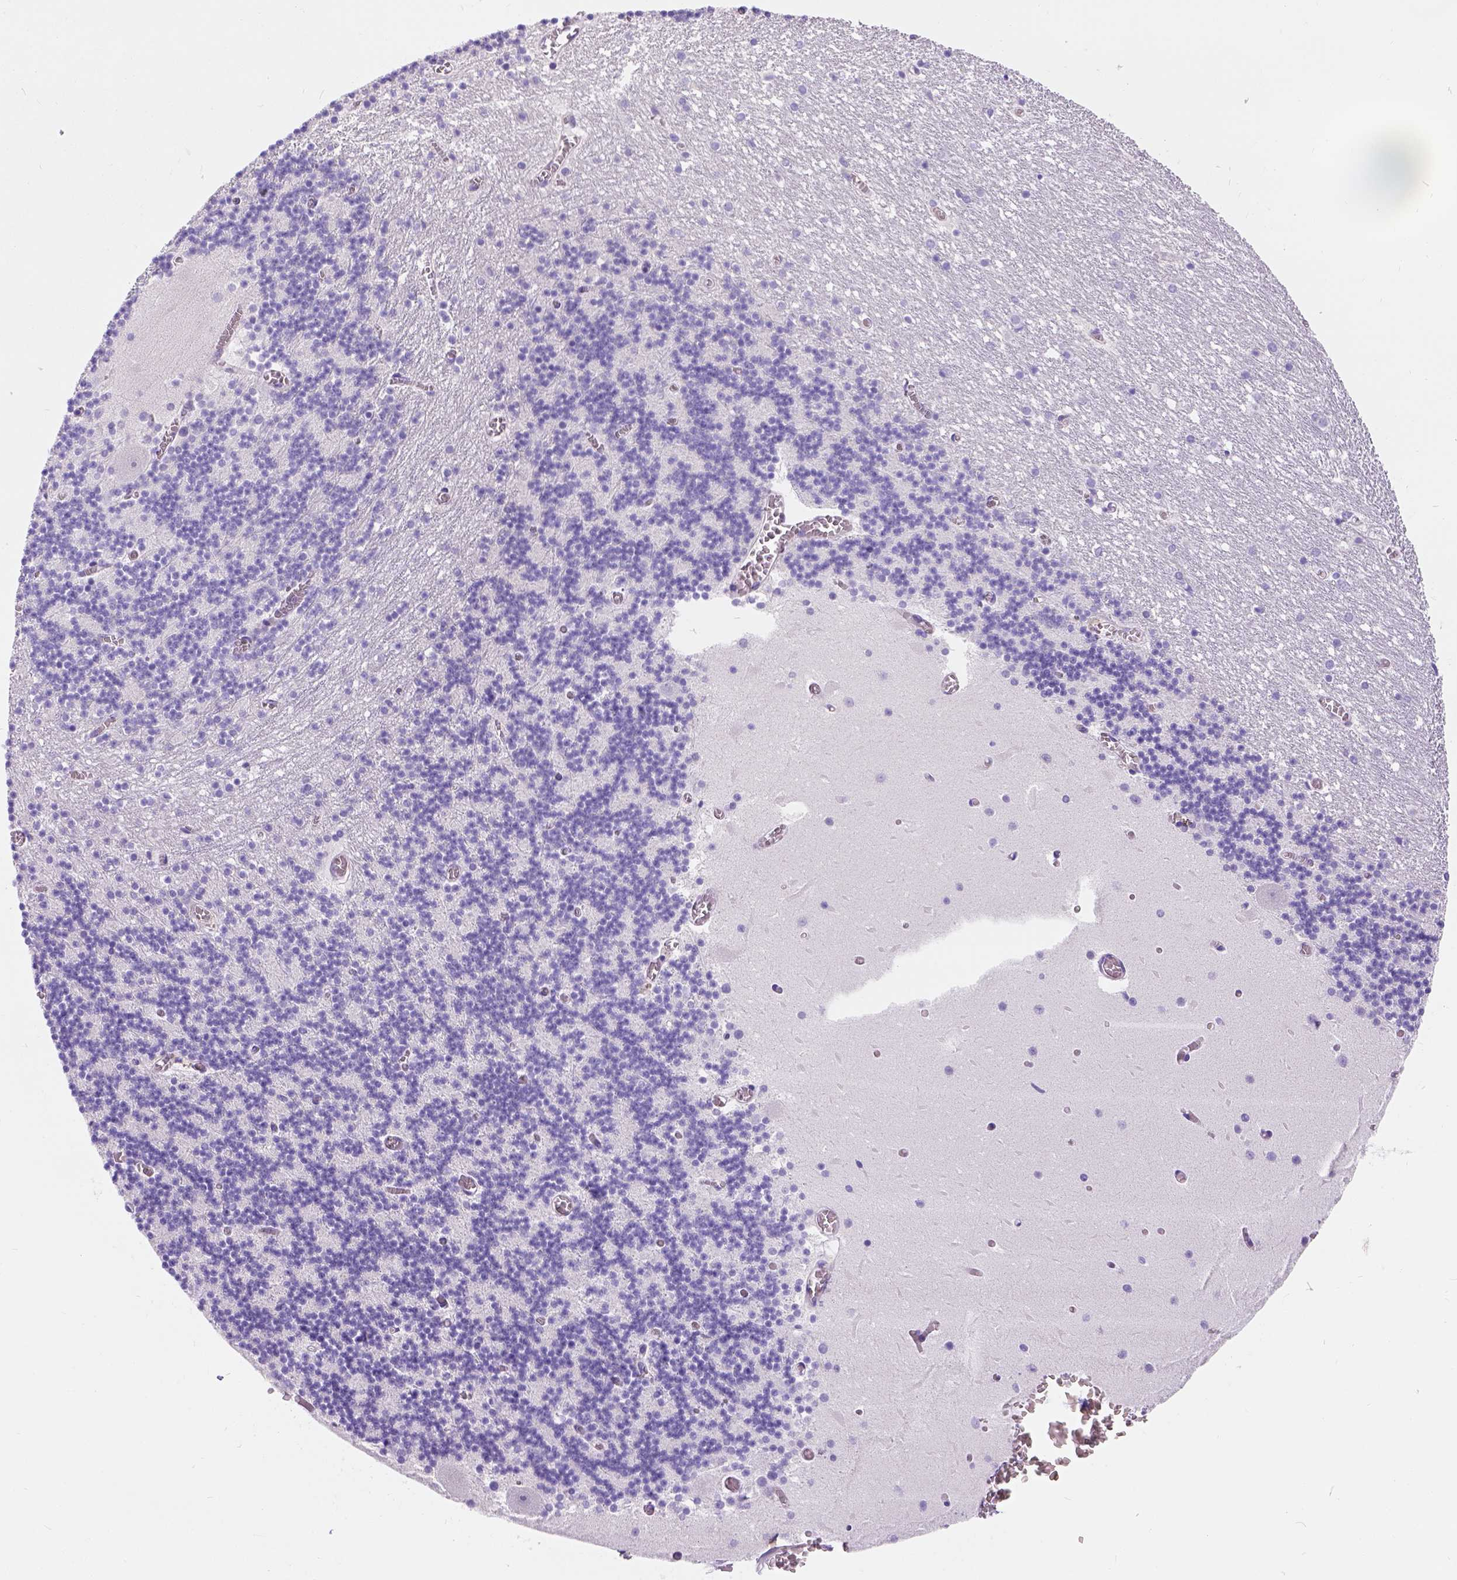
{"staining": {"intensity": "negative", "quantity": "none", "location": "none"}, "tissue": "cerebellum", "cell_type": "Cells in granular layer", "image_type": "normal", "snomed": [{"axis": "morphology", "description": "Normal tissue, NOS"}, {"axis": "topography", "description": "Cerebellum"}], "caption": "The histopathology image displays no staining of cells in granular layer in normal cerebellum.", "gene": "PHF7", "patient": {"sex": "female", "age": 28}}